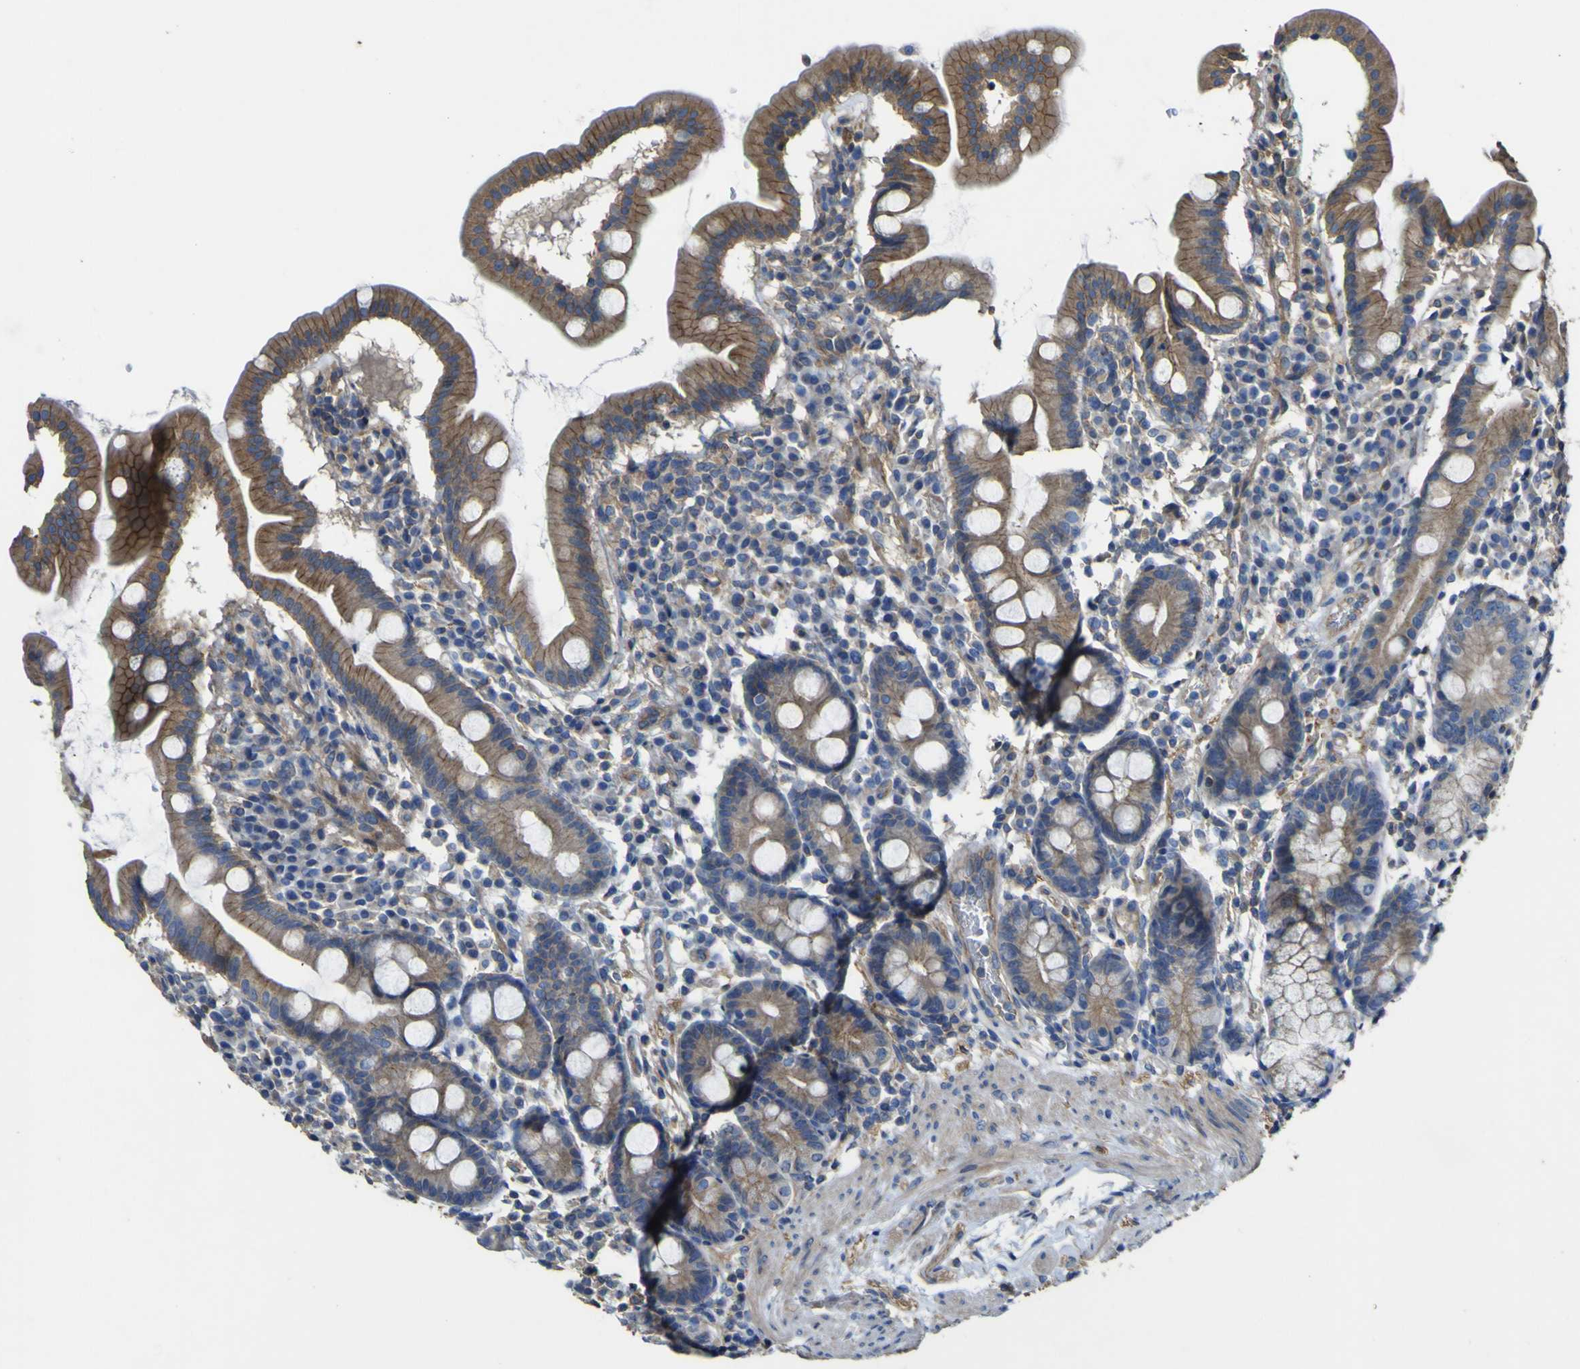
{"staining": {"intensity": "moderate", "quantity": ">75%", "location": "cytoplasmic/membranous"}, "tissue": "duodenum", "cell_type": "Glandular cells", "image_type": "normal", "snomed": [{"axis": "morphology", "description": "Normal tissue, NOS"}, {"axis": "topography", "description": "Duodenum"}], "caption": "This histopathology image displays immunohistochemistry staining of benign duodenum, with medium moderate cytoplasmic/membranous positivity in approximately >75% of glandular cells.", "gene": "TNFSF15", "patient": {"sex": "male", "age": 50}}